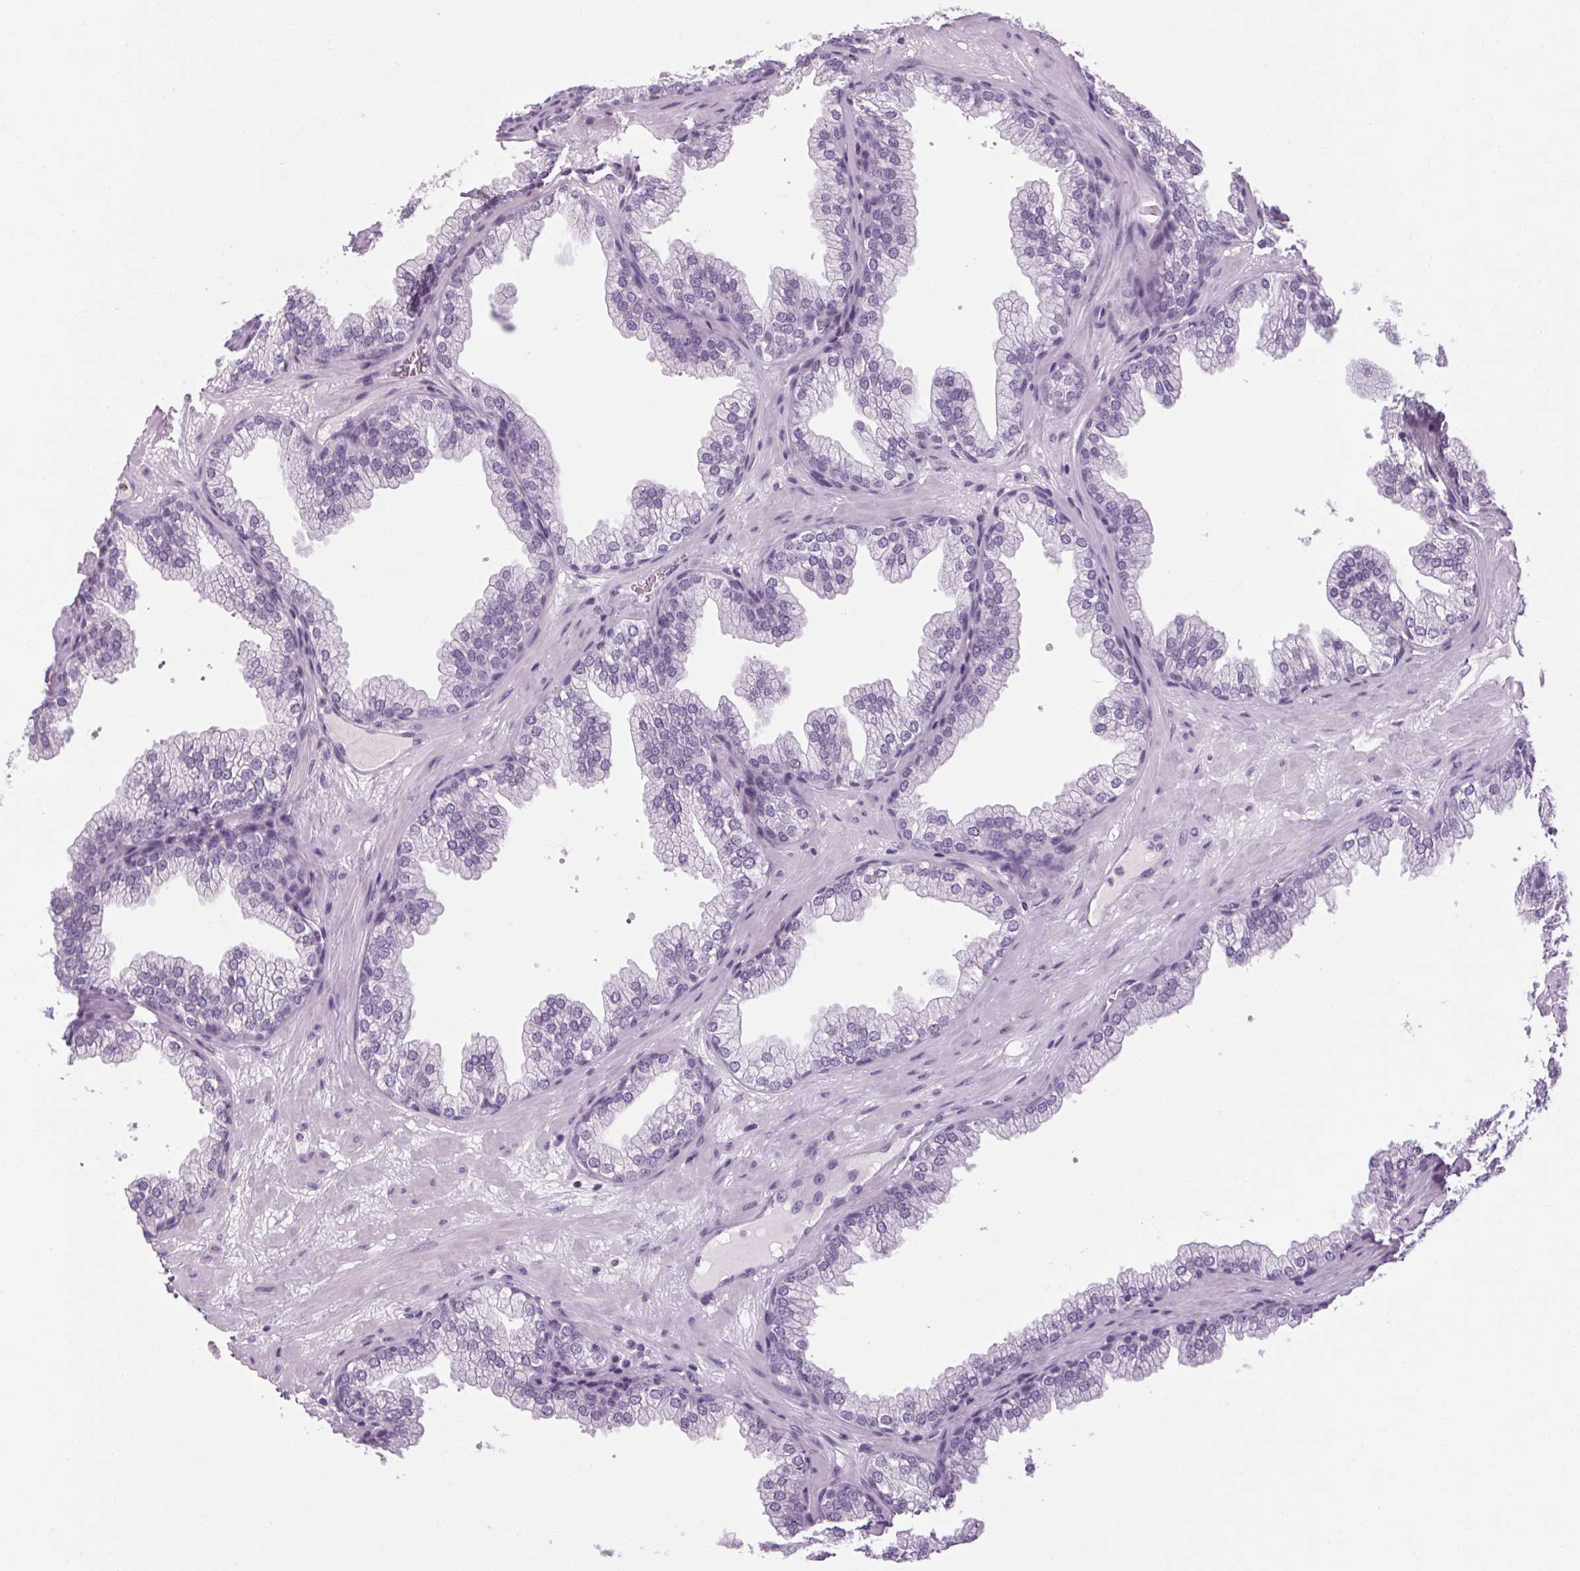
{"staining": {"intensity": "negative", "quantity": "none", "location": "none"}, "tissue": "prostate", "cell_type": "Glandular cells", "image_type": "normal", "snomed": [{"axis": "morphology", "description": "Normal tissue, NOS"}, {"axis": "topography", "description": "Prostate"}], "caption": "DAB (3,3'-diaminobenzidine) immunohistochemical staining of normal human prostate displays no significant staining in glandular cells. The staining is performed using DAB (3,3'-diaminobenzidine) brown chromogen with nuclei counter-stained in using hematoxylin.", "gene": "POMC", "patient": {"sex": "male", "age": 37}}